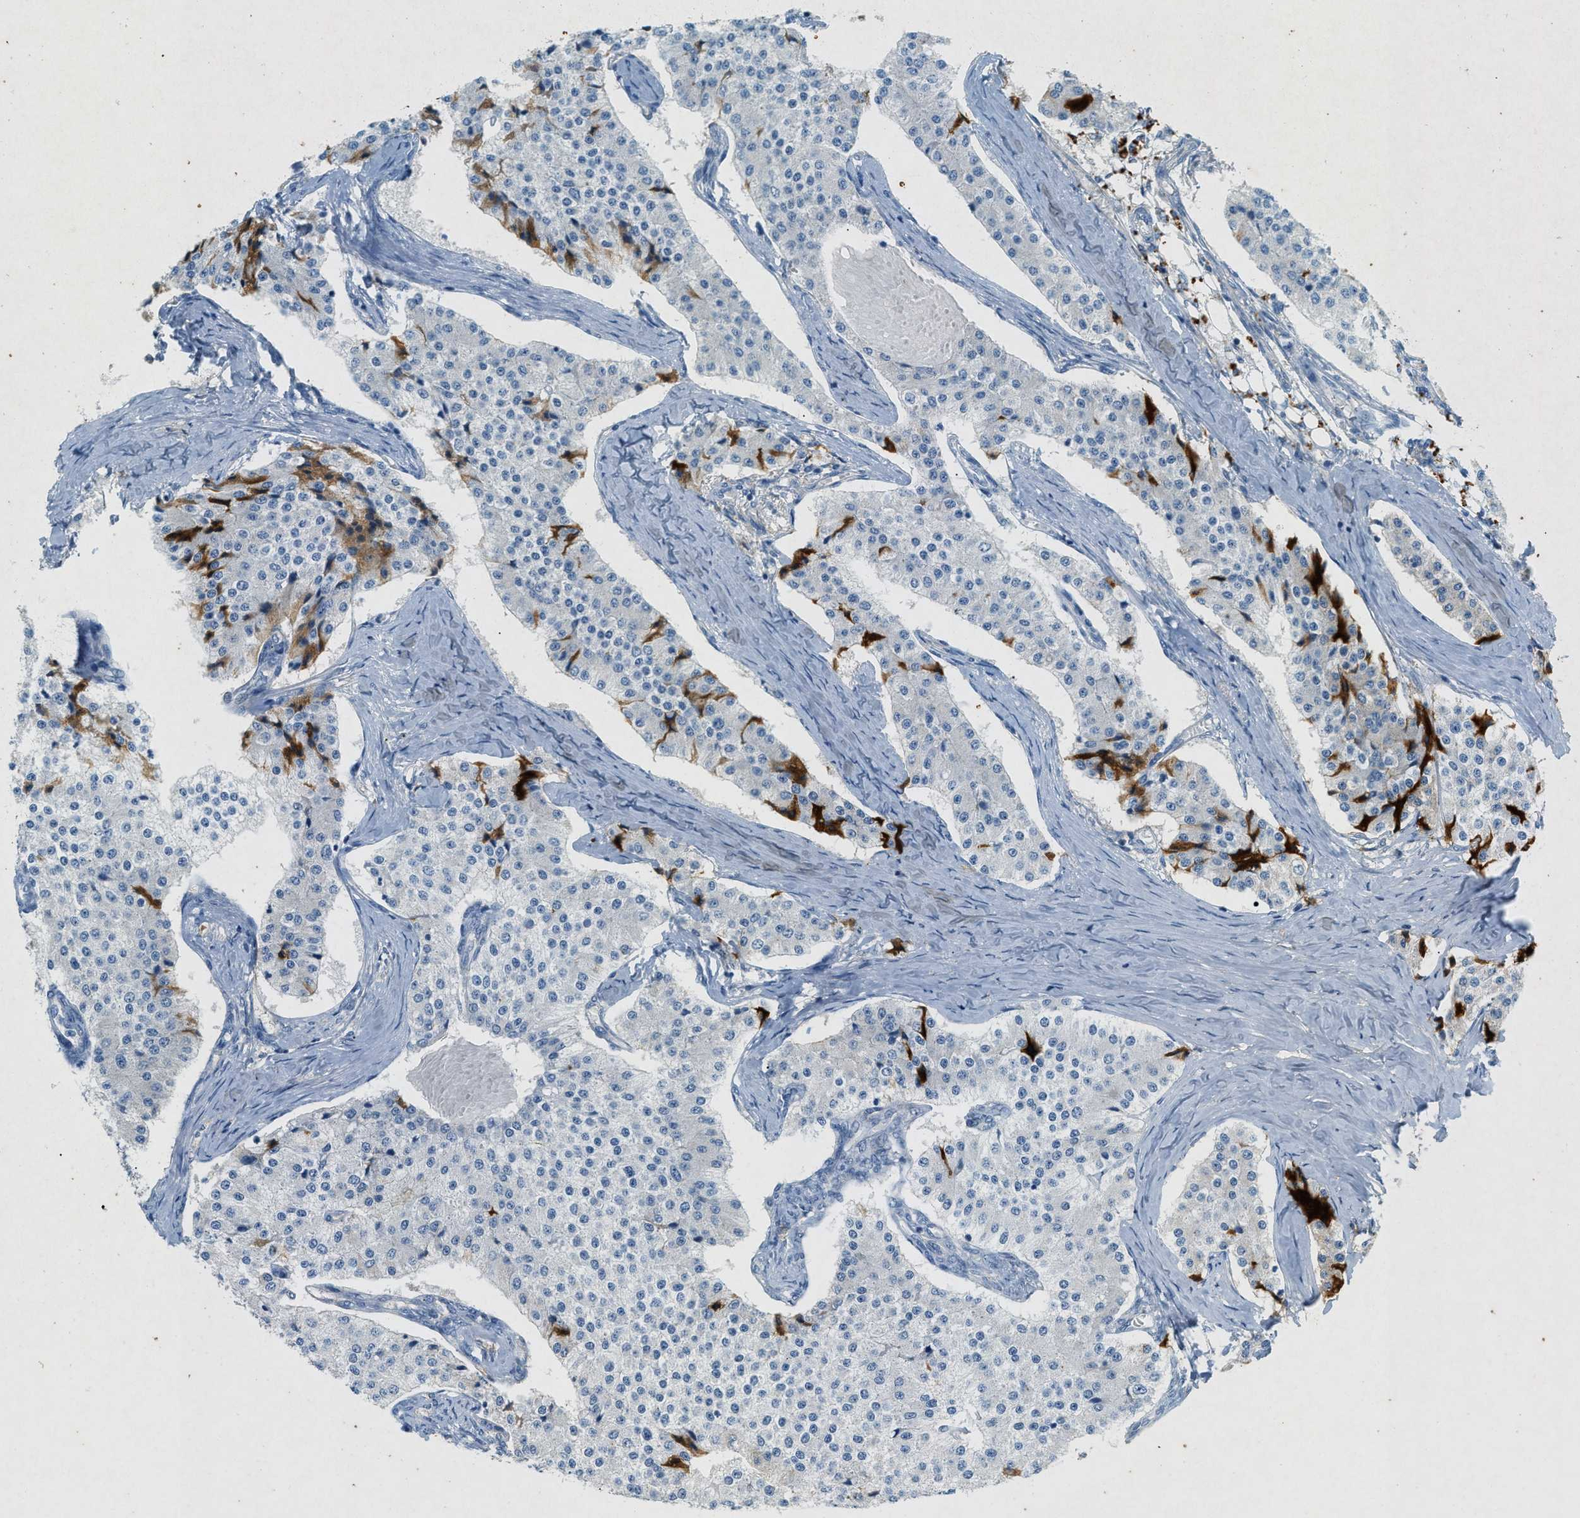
{"staining": {"intensity": "moderate", "quantity": "<25%", "location": "cytoplasmic/membranous"}, "tissue": "carcinoid", "cell_type": "Tumor cells", "image_type": "cancer", "snomed": [{"axis": "morphology", "description": "Carcinoid, malignant, NOS"}, {"axis": "topography", "description": "Colon"}], "caption": "Protein expression analysis of carcinoid shows moderate cytoplasmic/membranous positivity in approximately <25% of tumor cells.", "gene": "F2", "patient": {"sex": "female", "age": 52}}